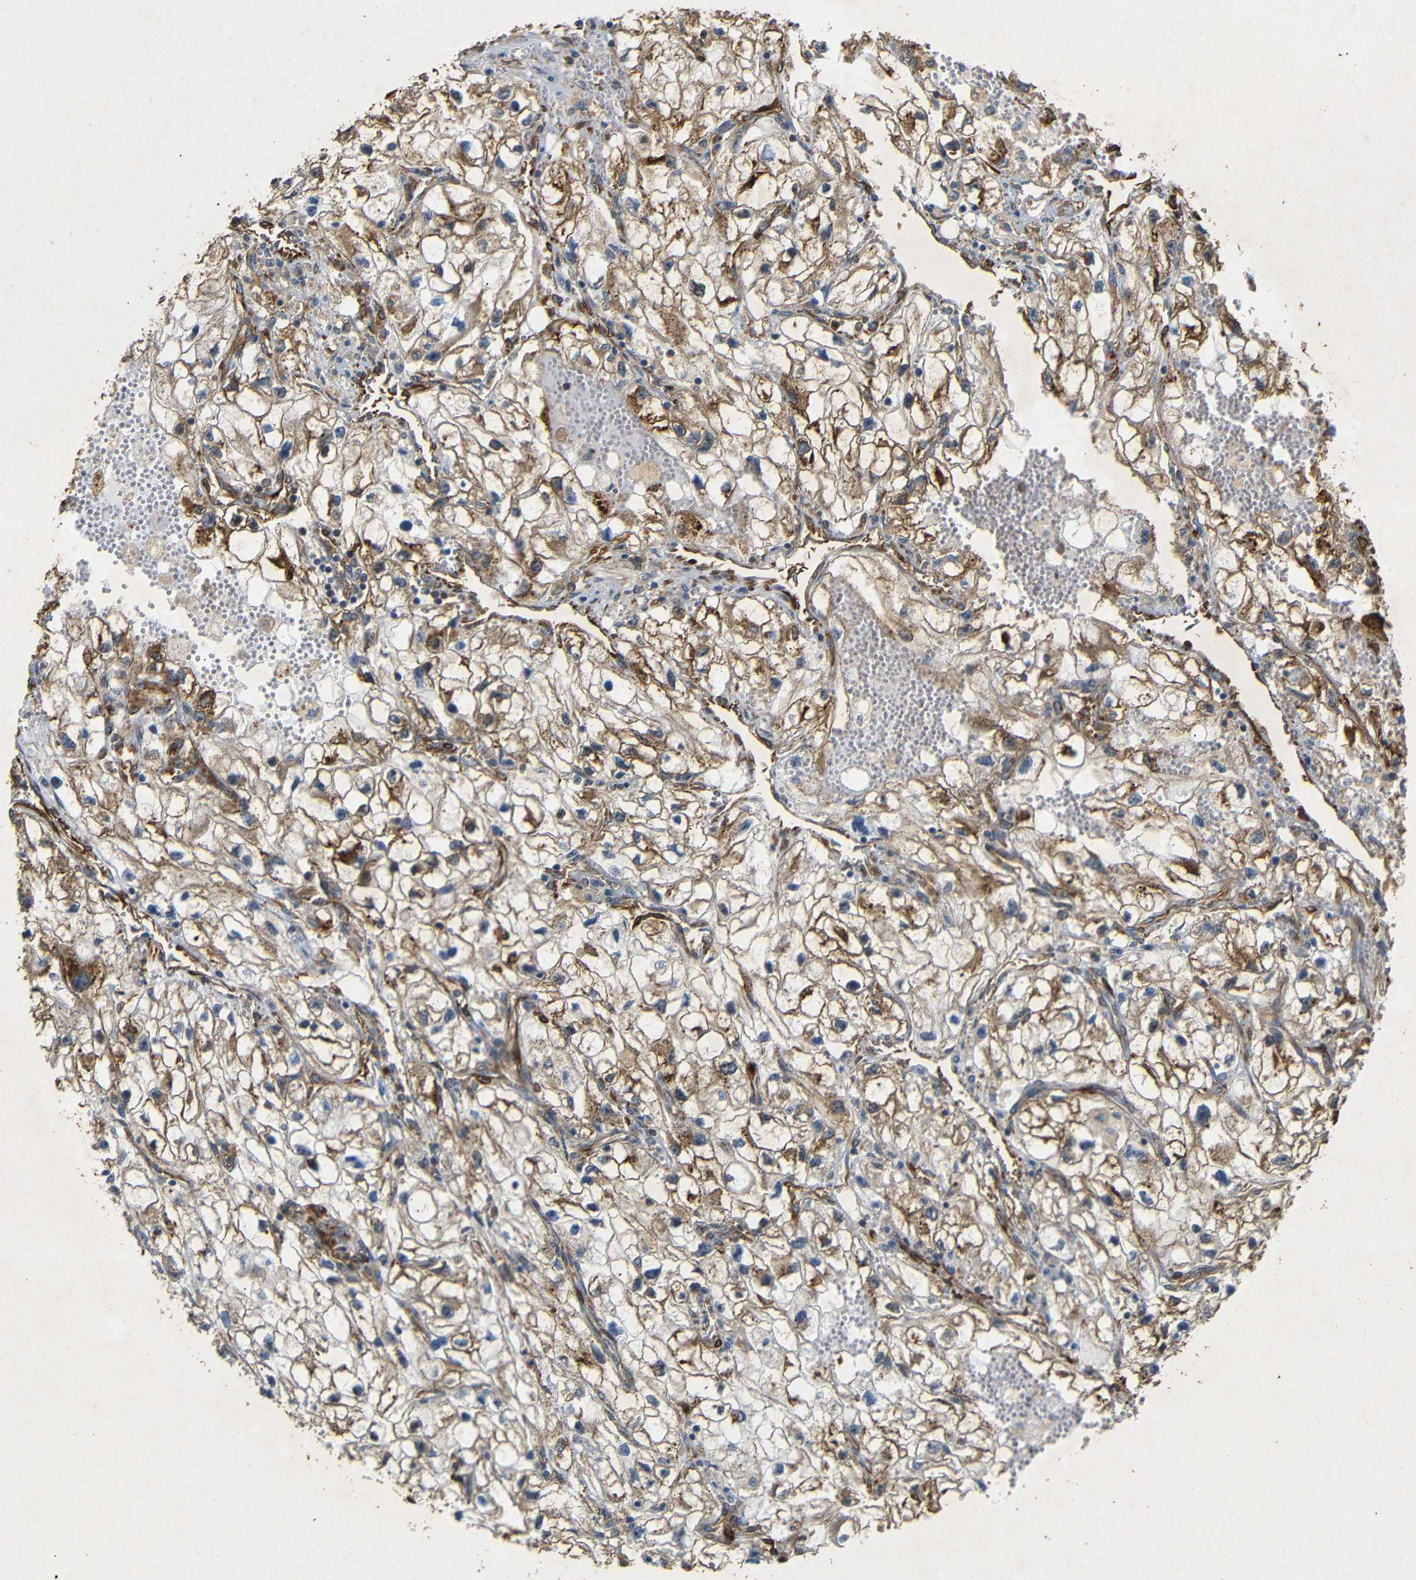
{"staining": {"intensity": "strong", "quantity": ">75%", "location": "cytoplasmic/membranous"}, "tissue": "renal cancer", "cell_type": "Tumor cells", "image_type": "cancer", "snomed": [{"axis": "morphology", "description": "Adenocarcinoma, NOS"}, {"axis": "topography", "description": "Kidney"}], "caption": "Immunohistochemical staining of adenocarcinoma (renal) demonstrates high levels of strong cytoplasmic/membranous expression in approximately >75% of tumor cells. The protein of interest is stained brown, and the nuclei are stained in blue (DAB (3,3'-diaminobenzidine) IHC with brightfield microscopy, high magnification).", "gene": "BTF3", "patient": {"sex": "female", "age": 70}}